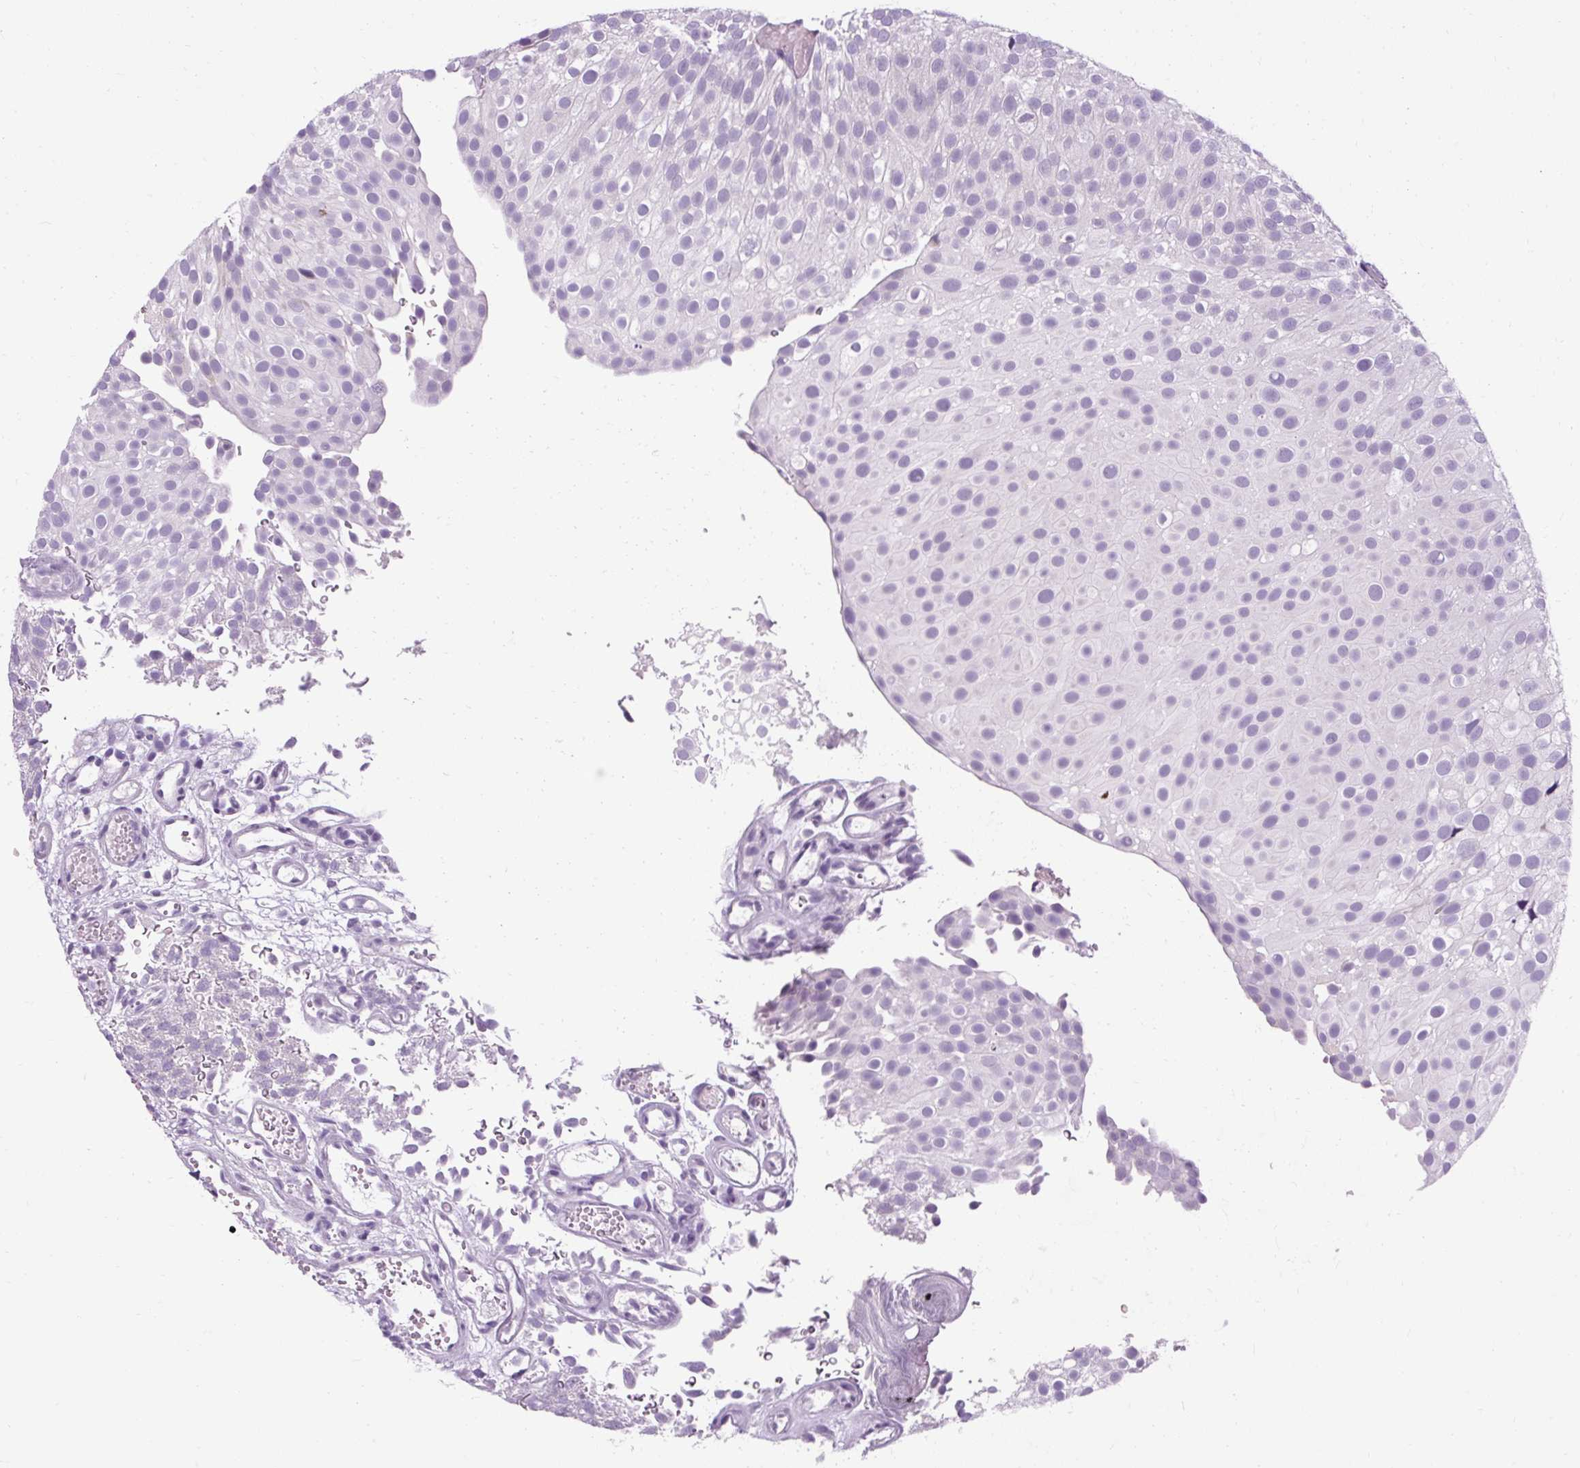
{"staining": {"intensity": "negative", "quantity": "none", "location": "none"}, "tissue": "urothelial cancer", "cell_type": "Tumor cells", "image_type": "cancer", "snomed": [{"axis": "morphology", "description": "Urothelial carcinoma, Low grade"}, {"axis": "topography", "description": "Urinary bladder"}], "caption": "Immunohistochemistry (IHC) image of urothelial cancer stained for a protein (brown), which displays no positivity in tumor cells.", "gene": "B3GNT4", "patient": {"sex": "male", "age": 78}}